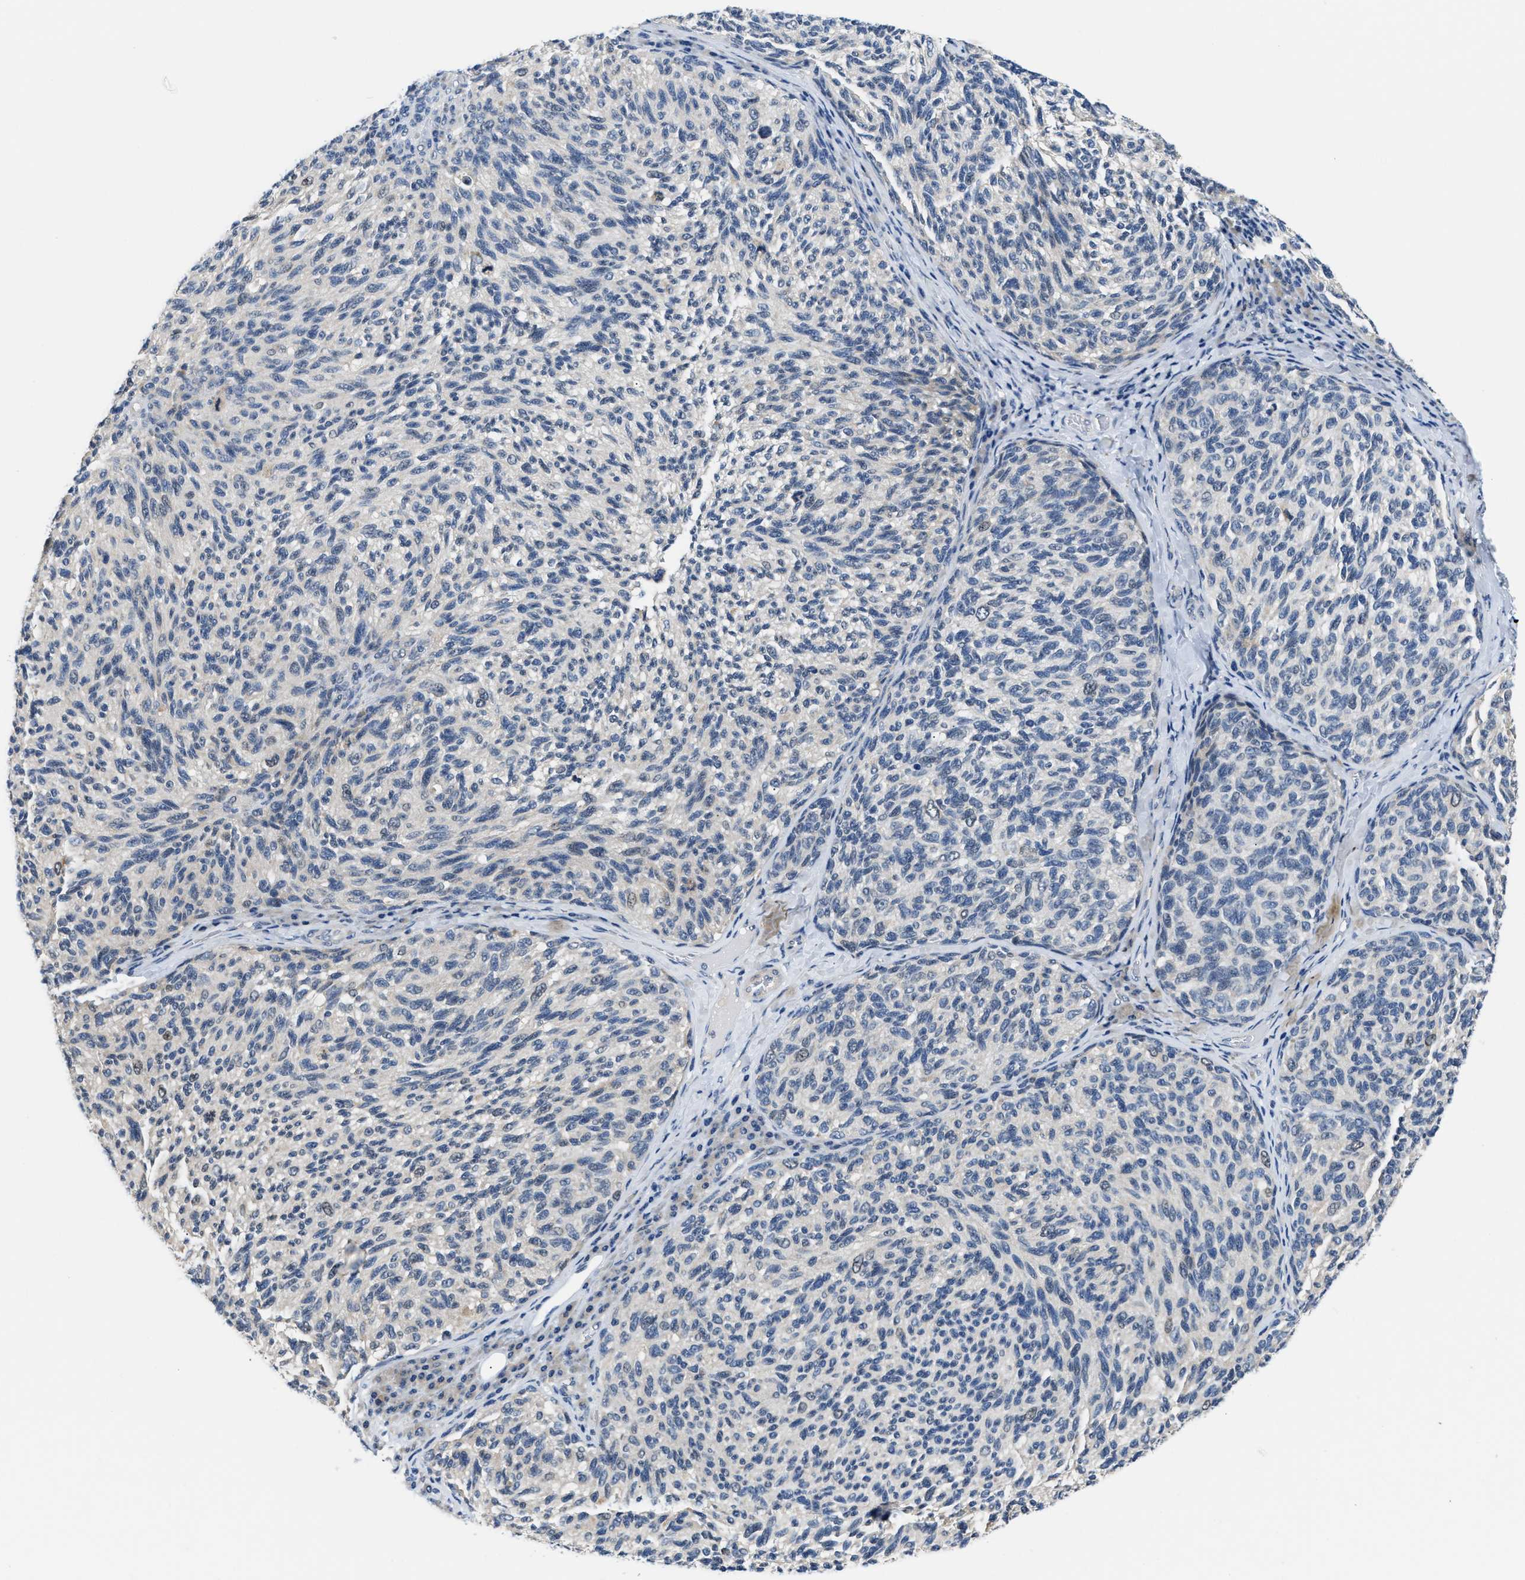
{"staining": {"intensity": "negative", "quantity": "none", "location": "none"}, "tissue": "melanoma", "cell_type": "Tumor cells", "image_type": "cancer", "snomed": [{"axis": "morphology", "description": "Malignant melanoma, NOS"}, {"axis": "topography", "description": "Skin"}], "caption": "Melanoma stained for a protein using immunohistochemistry (IHC) displays no staining tumor cells.", "gene": "CLGN", "patient": {"sex": "female", "age": 73}}